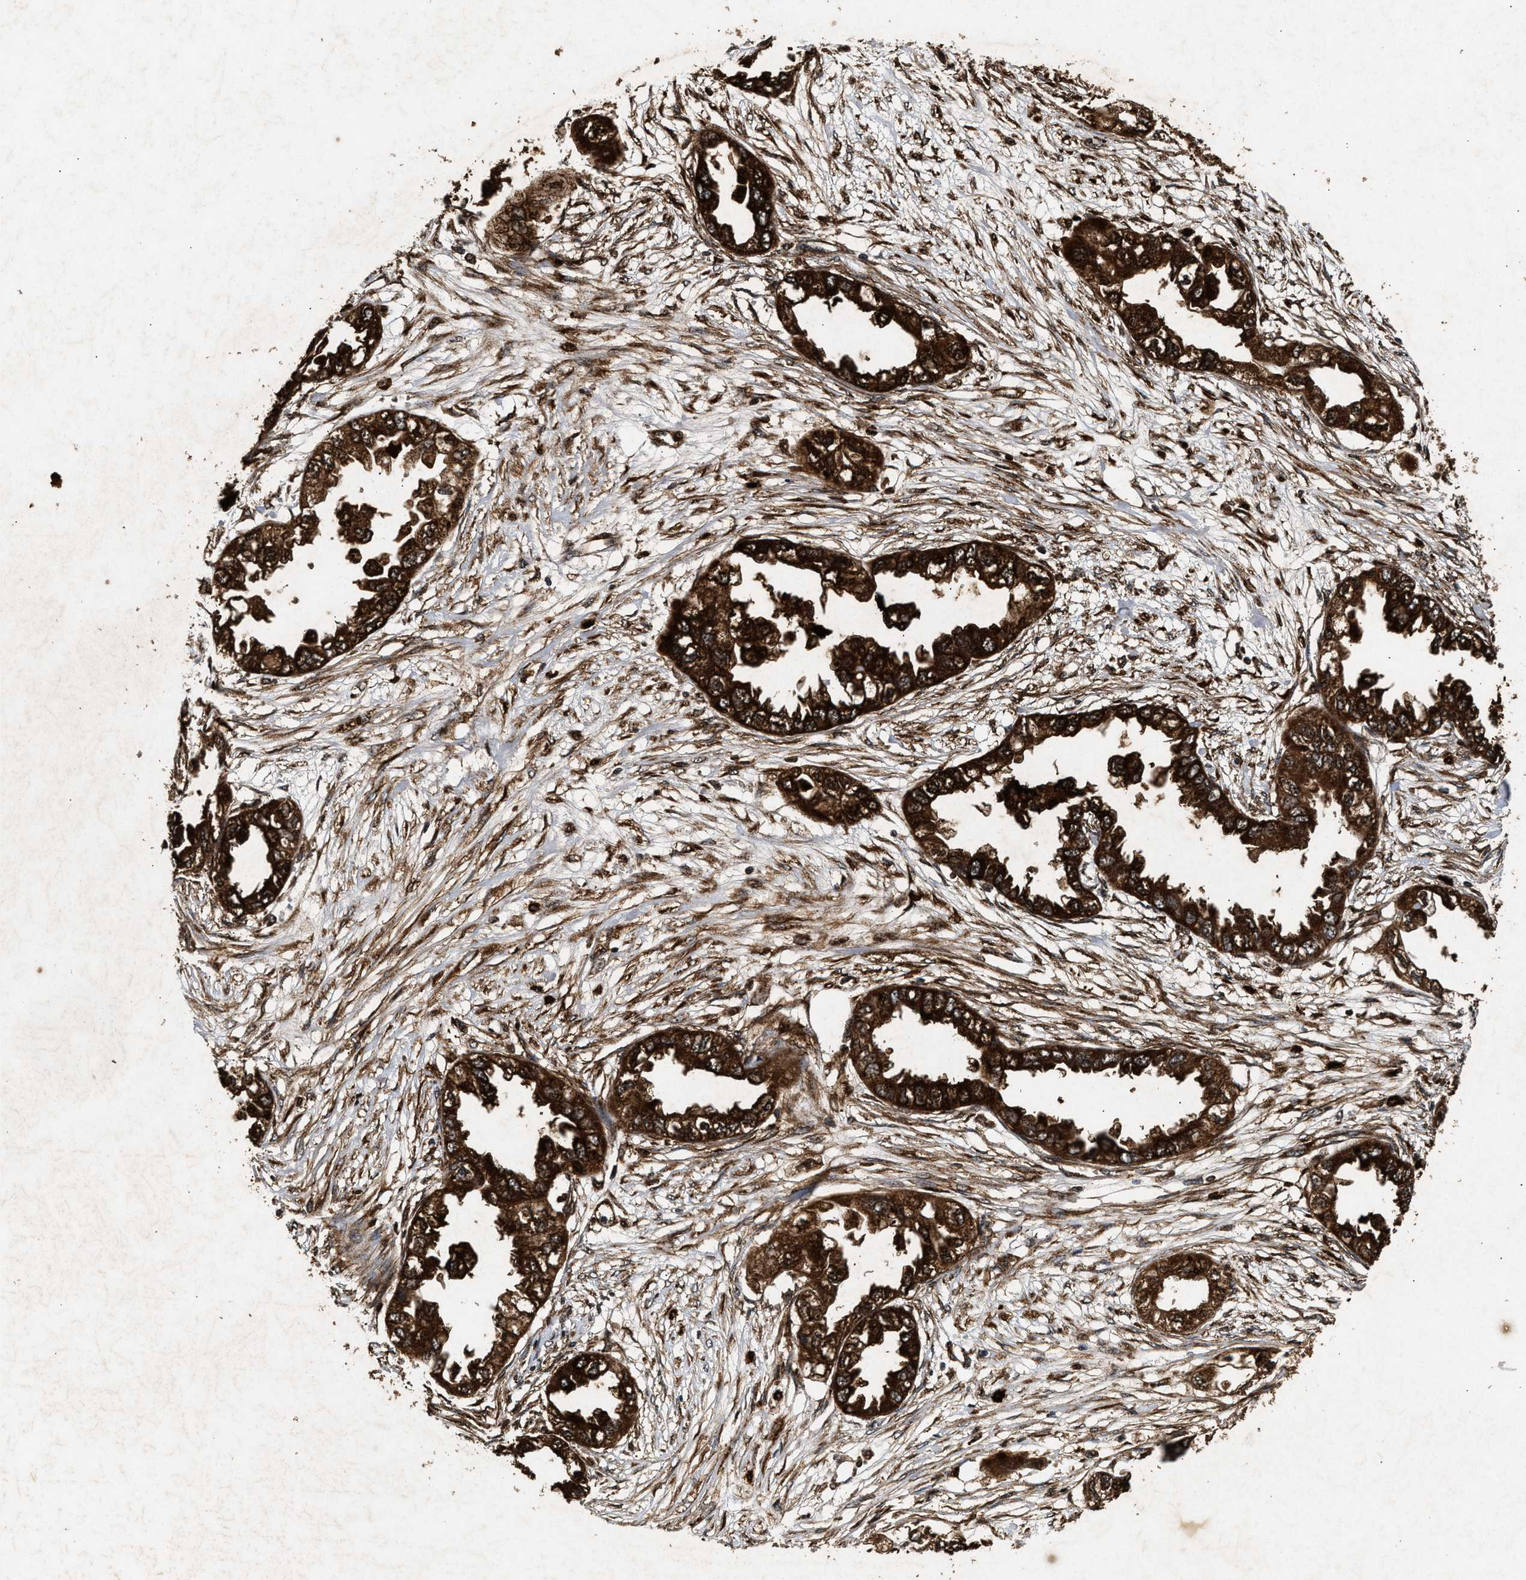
{"staining": {"intensity": "strong", "quantity": ">75%", "location": "cytoplasmic/membranous,nuclear"}, "tissue": "endometrial cancer", "cell_type": "Tumor cells", "image_type": "cancer", "snomed": [{"axis": "morphology", "description": "Adenocarcinoma, NOS"}, {"axis": "topography", "description": "Endometrium"}], "caption": "An immunohistochemistry image of tumor tissue is shown. Protein staining in brown highlights strong cytoplasmic/membranous and nuclear positivity in endometrial adenocarcinoma within tumor cells.", "gene": "ACOX1", "patient": {"sex": "female", "age": 67}}